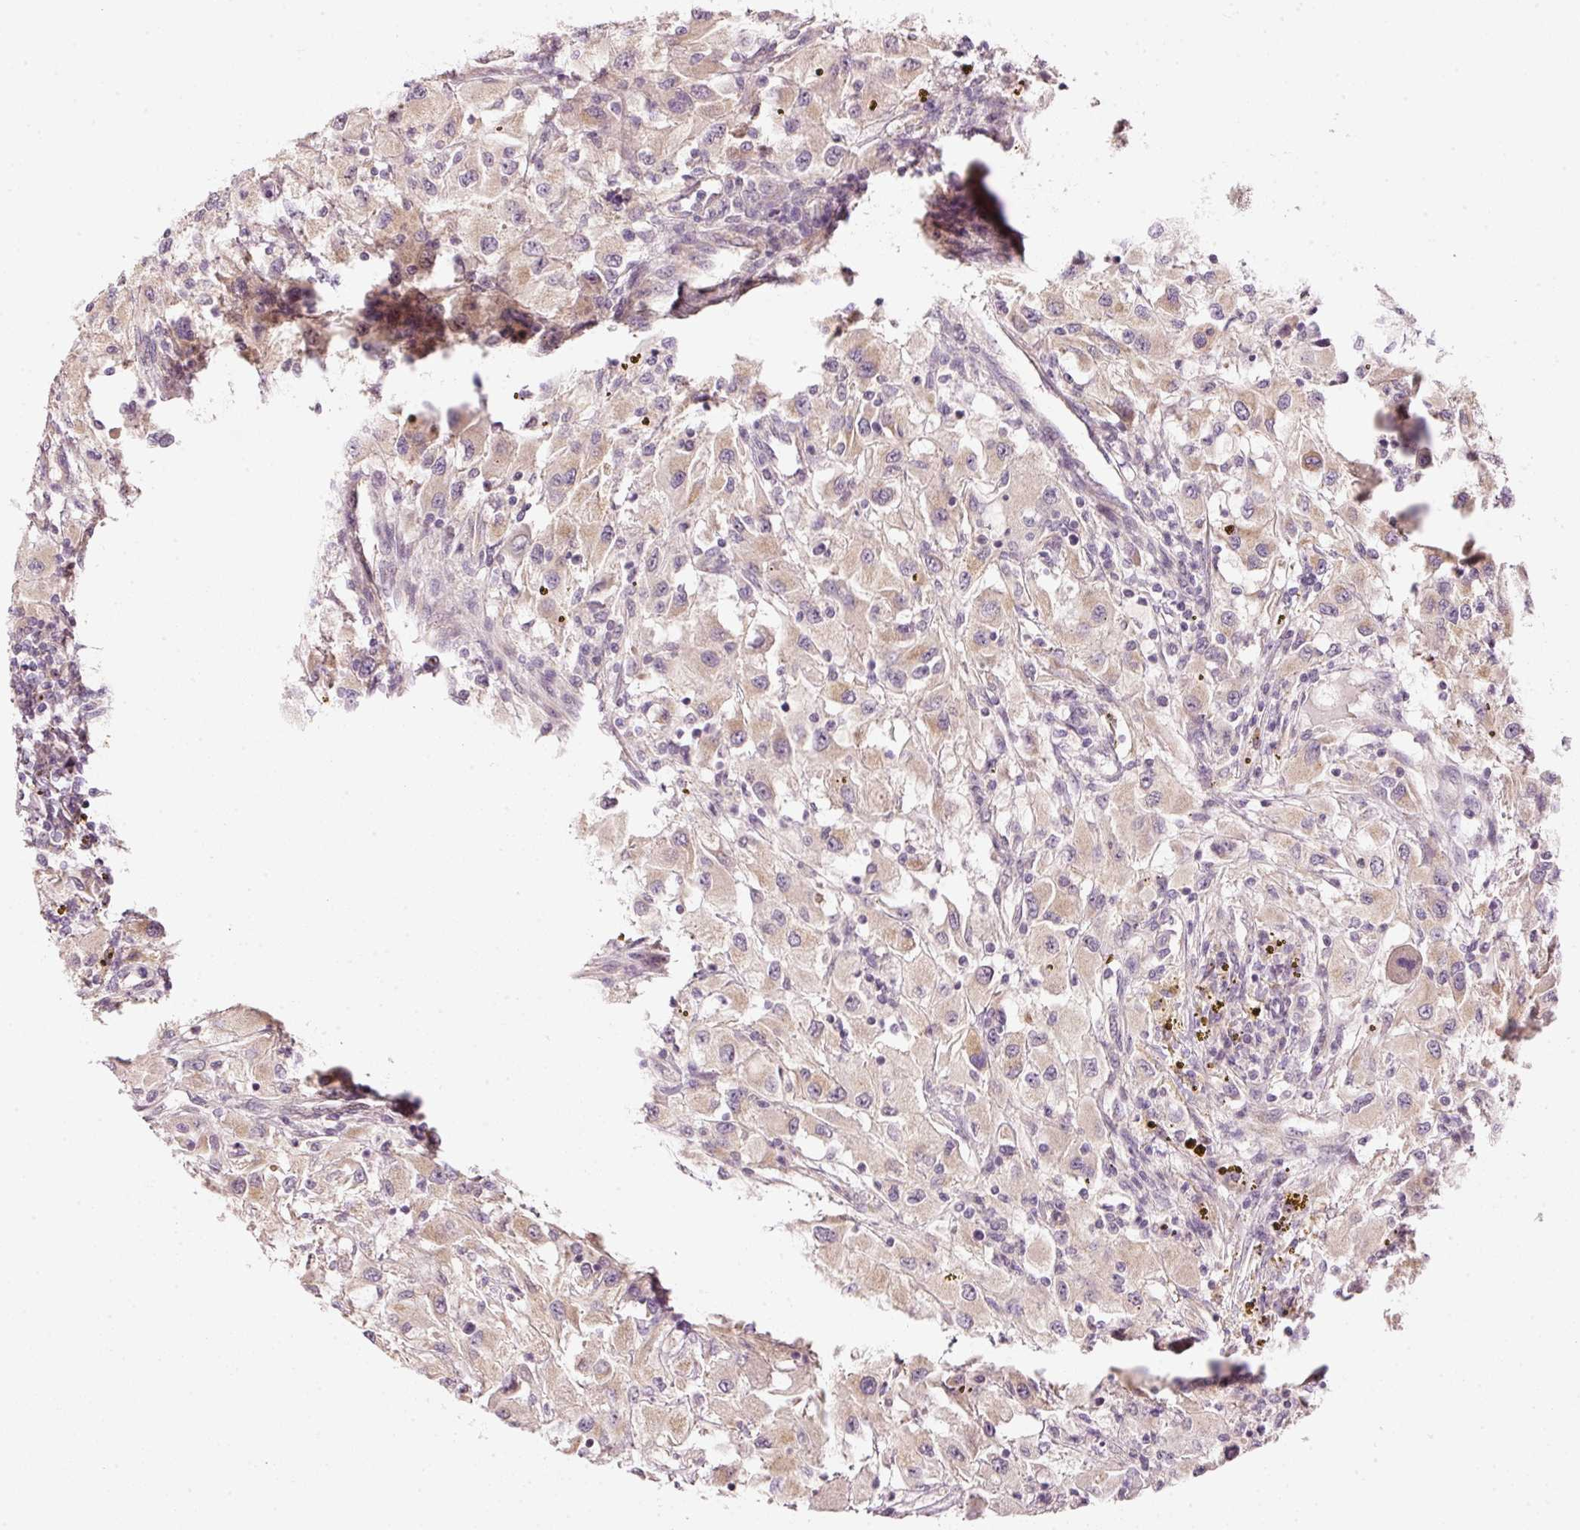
{"staining": {"intensity": "weak", "quantity": "25%-75%", "location": "cytoplasmic/membranous"}, "tissue": "renal cancer", "cell_type": "Tumor cells", "image_type": "cancer", "snomed": [{"axis": "morphology", "description": "Adenocarcinoma, NOS"}, {"axis": "topography", "description": "Kidney"}], "caption": "Immunohistochemical staining of human renal adenocarcinoma shows low levels of weak cytoplasmic/membranous positivity in about 25%-75% of tumor cells.", "gene": "ARHGAP22", "patient": {"sex": "female", "age": 67}}